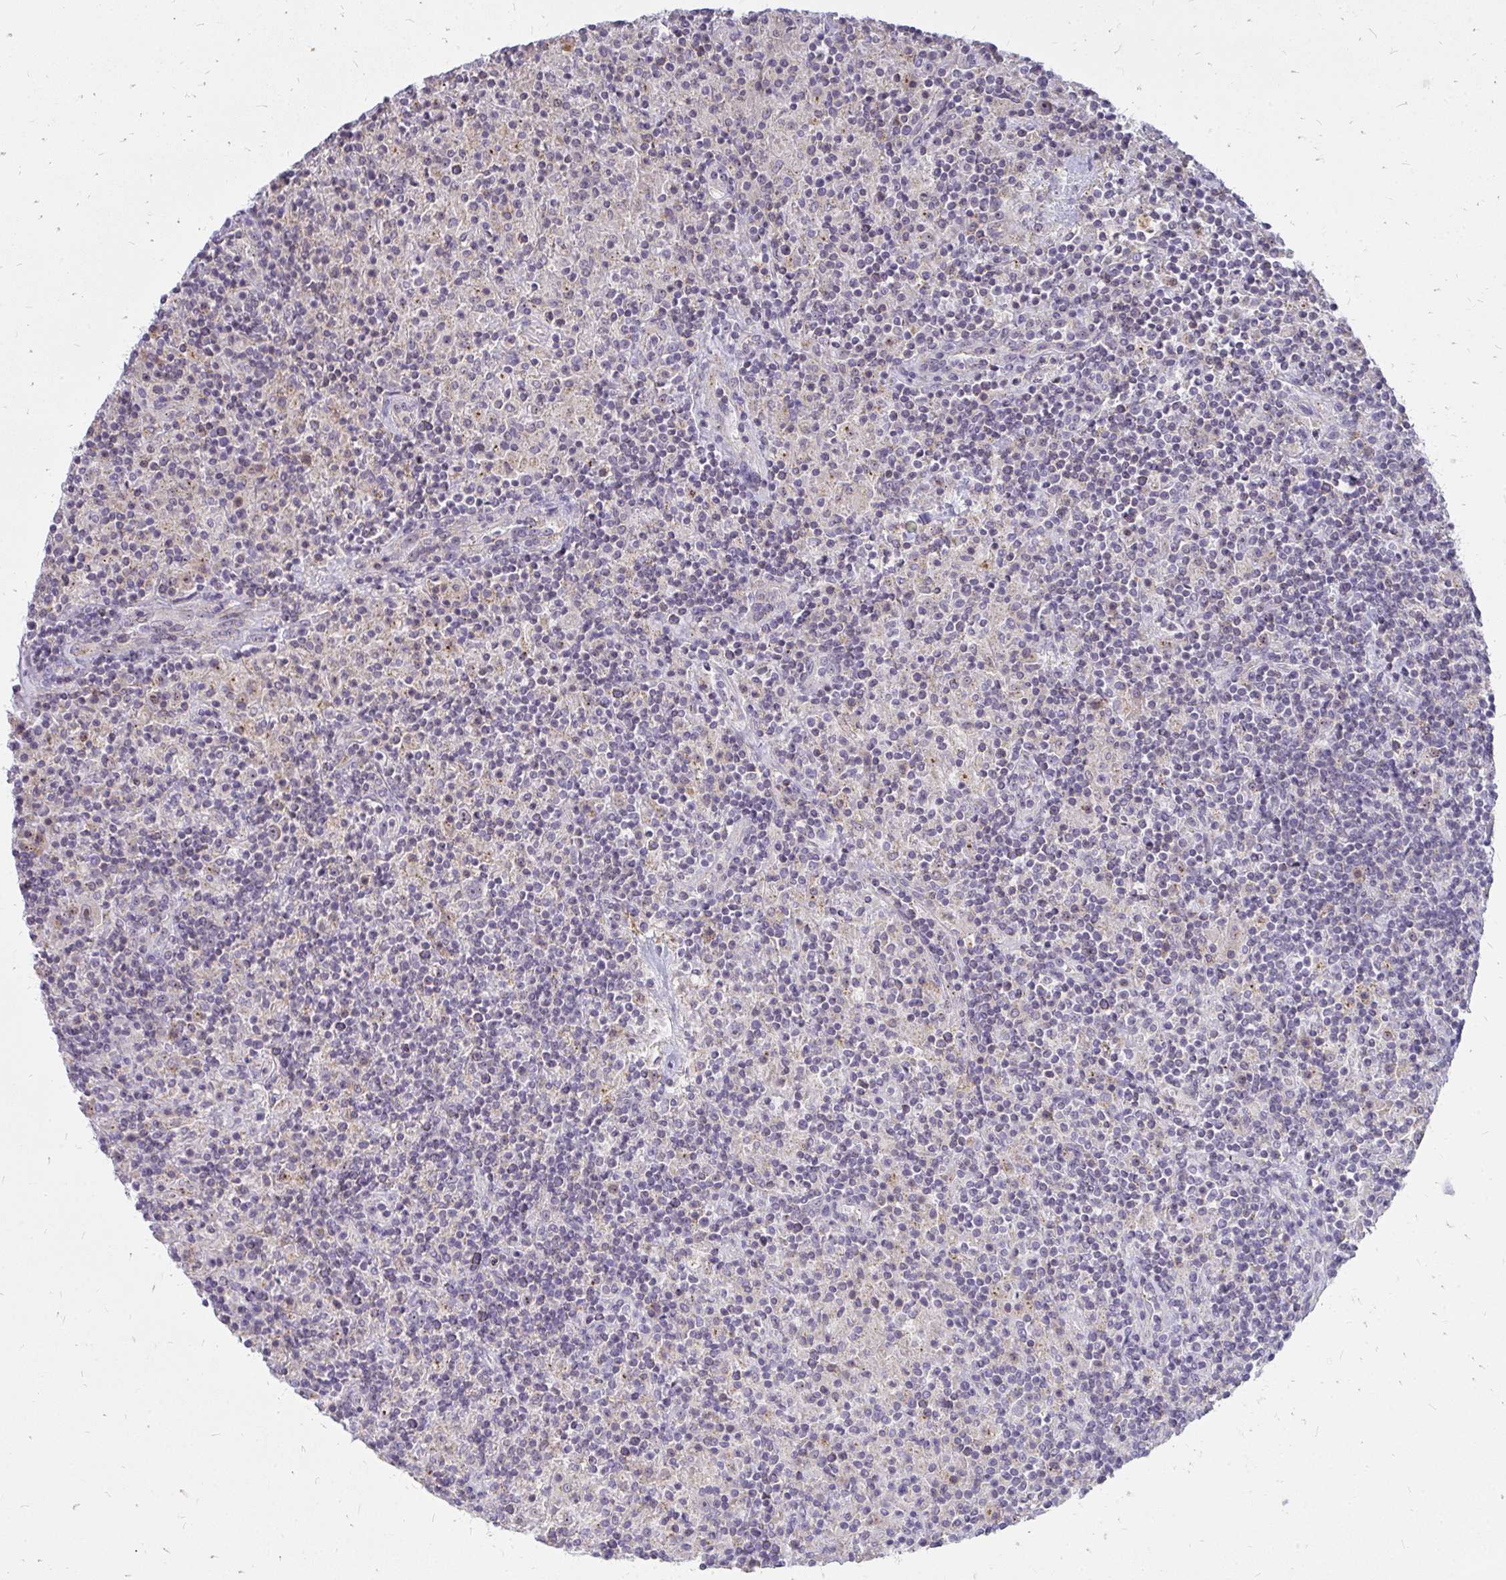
{"staining": {"intensity": "negative", "quantity": "none", "location": "none"}, "tissue": "lymphoma", "cell_type": "Tumor cells", "image_type": "cancer", "snomed": [{"axis": "morphology", "description": "Hodgkin's disease, NOS"}, {"axis": "topography", "description": "Lymph node"}], "caption": "DAB immunohistochemical staining of human Hodgkin's disease demonstrates no significant expression in tumor cells.", "gene": "FAM9A", "patient": {"sex": "male", "age": 70}}